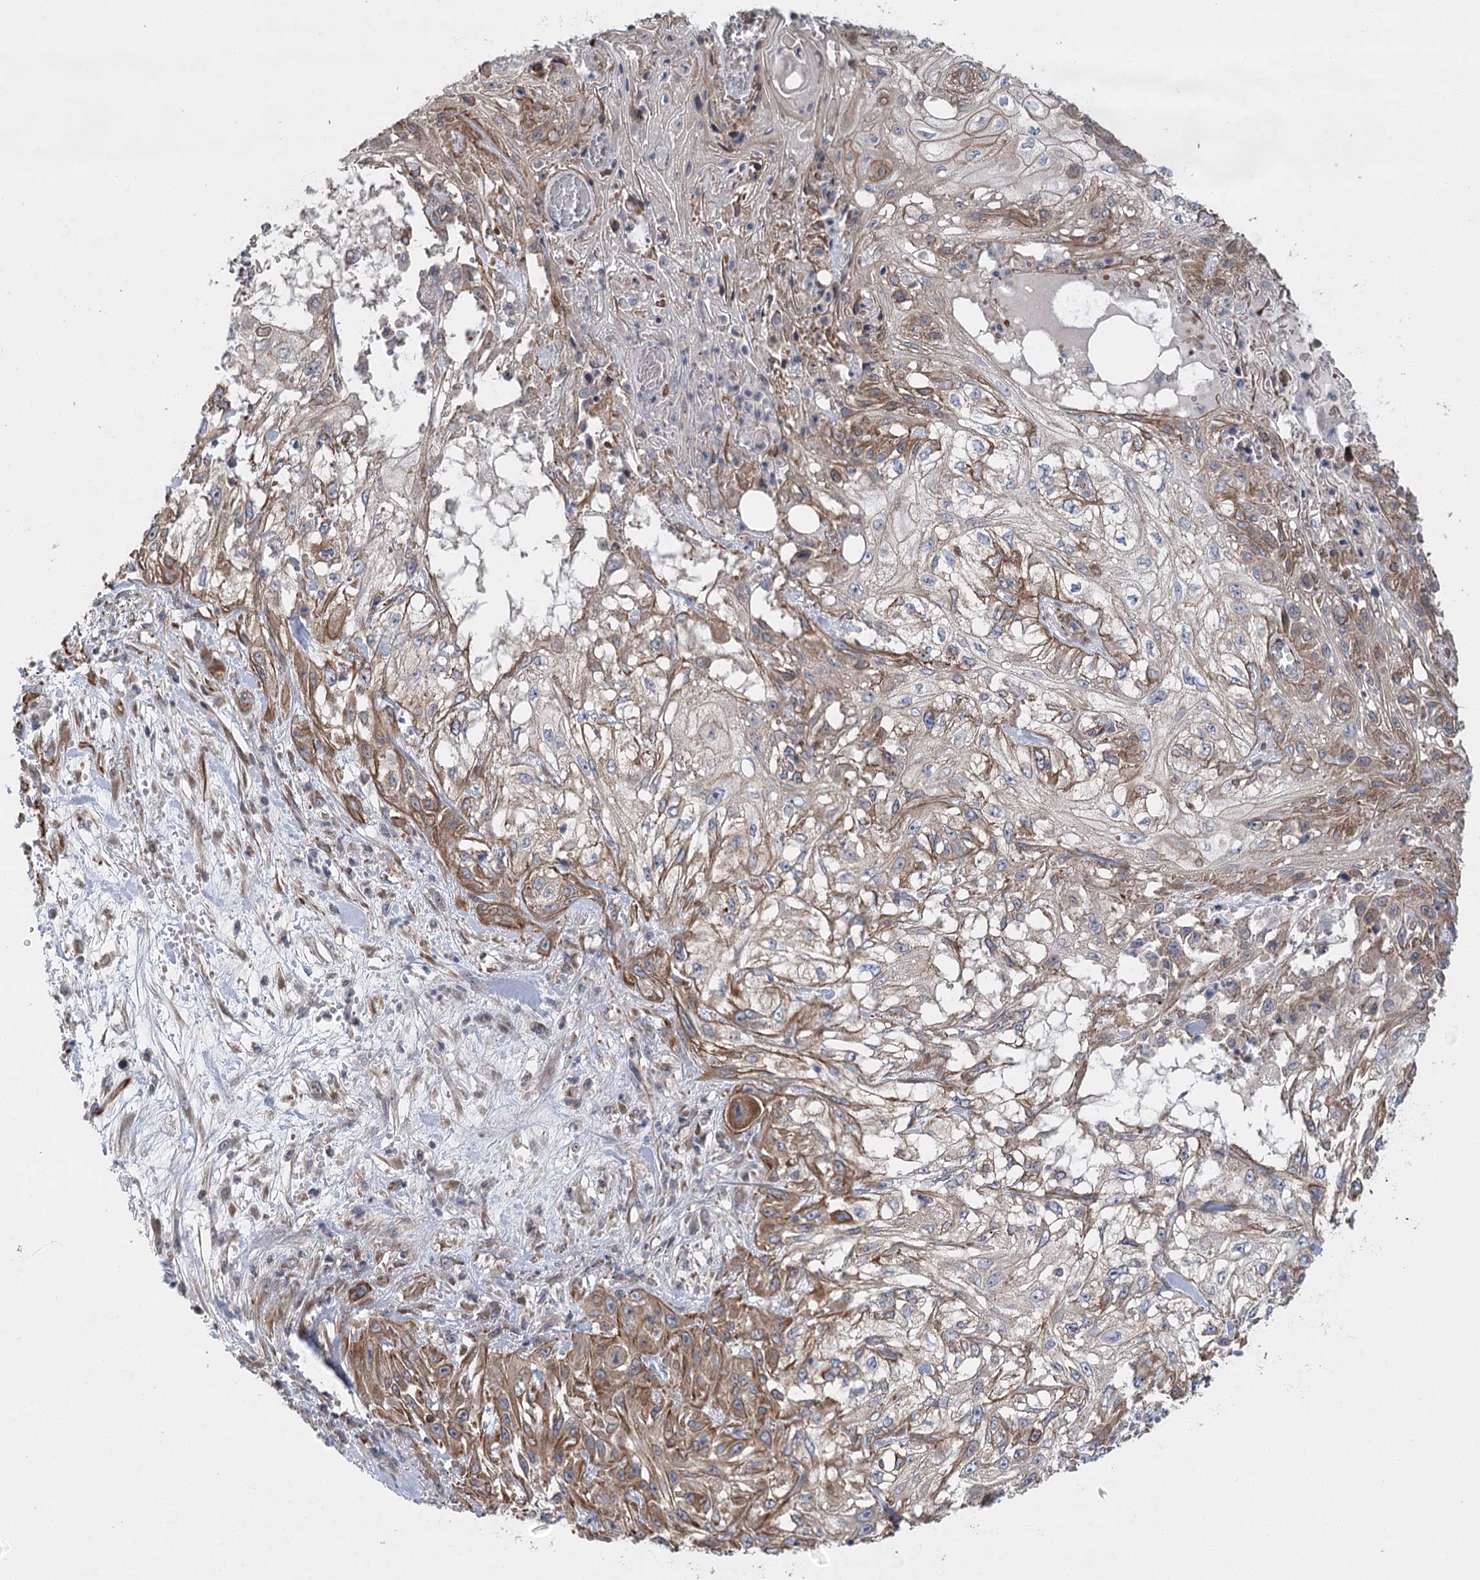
{"staining": {"intensity": "moderate", "quantity": ">75%", "location": "cytoplasmic/membranous"}, "tissue": "skin cancer", "cell_type": "Tumor cells", "image_type": "cancer", "snomed": [{"axis": "morphology", "description": "Squamous cell carcinoma, NOS"}, {"axis": "morphology", "description": "Squamous cell carcinoma, metastatic, NOS"}, {"axis": "topography", "description": "Skin"}, {"axis": "topography", "description": "Lymph node"}], "caption": "Approximately >75% of tumor cells in skin cancer display moderate cytoplasmic/membranous protein staining as visualized by brown immunohistochemical staining.", "gene": "RWDD4", "patient": {"sex": "male", "age": 75}}